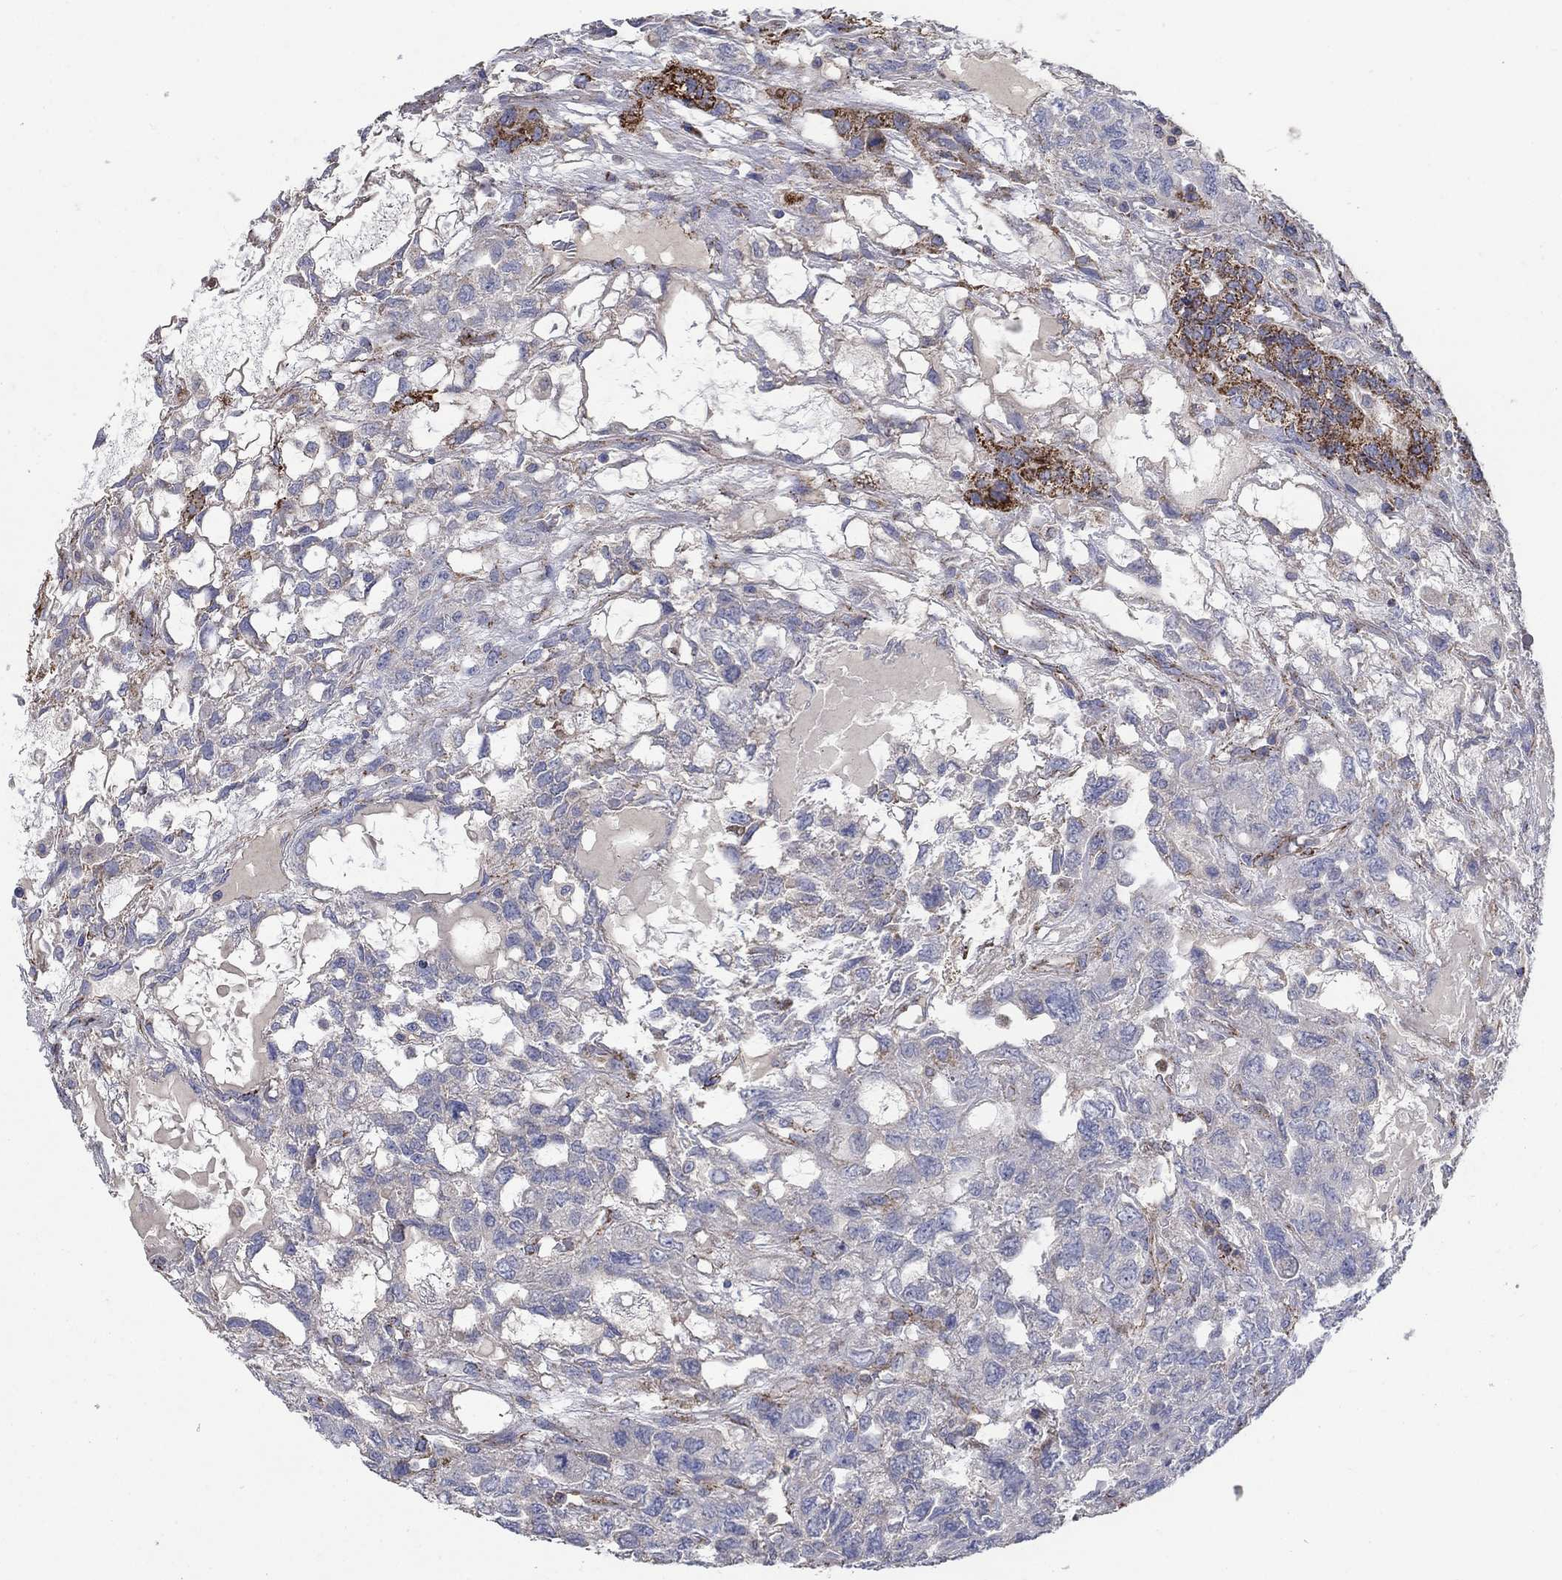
{"staining": {"intensity": "moderate", "quantity": "<25%", "location": "cytoplasmic/membranous"}, "tissue": "testis cancer", "cell_type": "Tumor cells", "image_type": "cancer", "snomed": [{"axis": "morphology", "description": "Seminoma, NOS"}, {"axis": "topography", "description": "Testis"}], "caption": "This micrograph reveals testis cancer (seminoma) stained with immunohistochemistry to label a protein in brown. The cytoplasmic/membranous of tumor cells show moderate positivity for the protein. Nuclei are counter-stained blue.", "gene": "PNPLA2", "patient": {"sex": "male", "age": 52}}